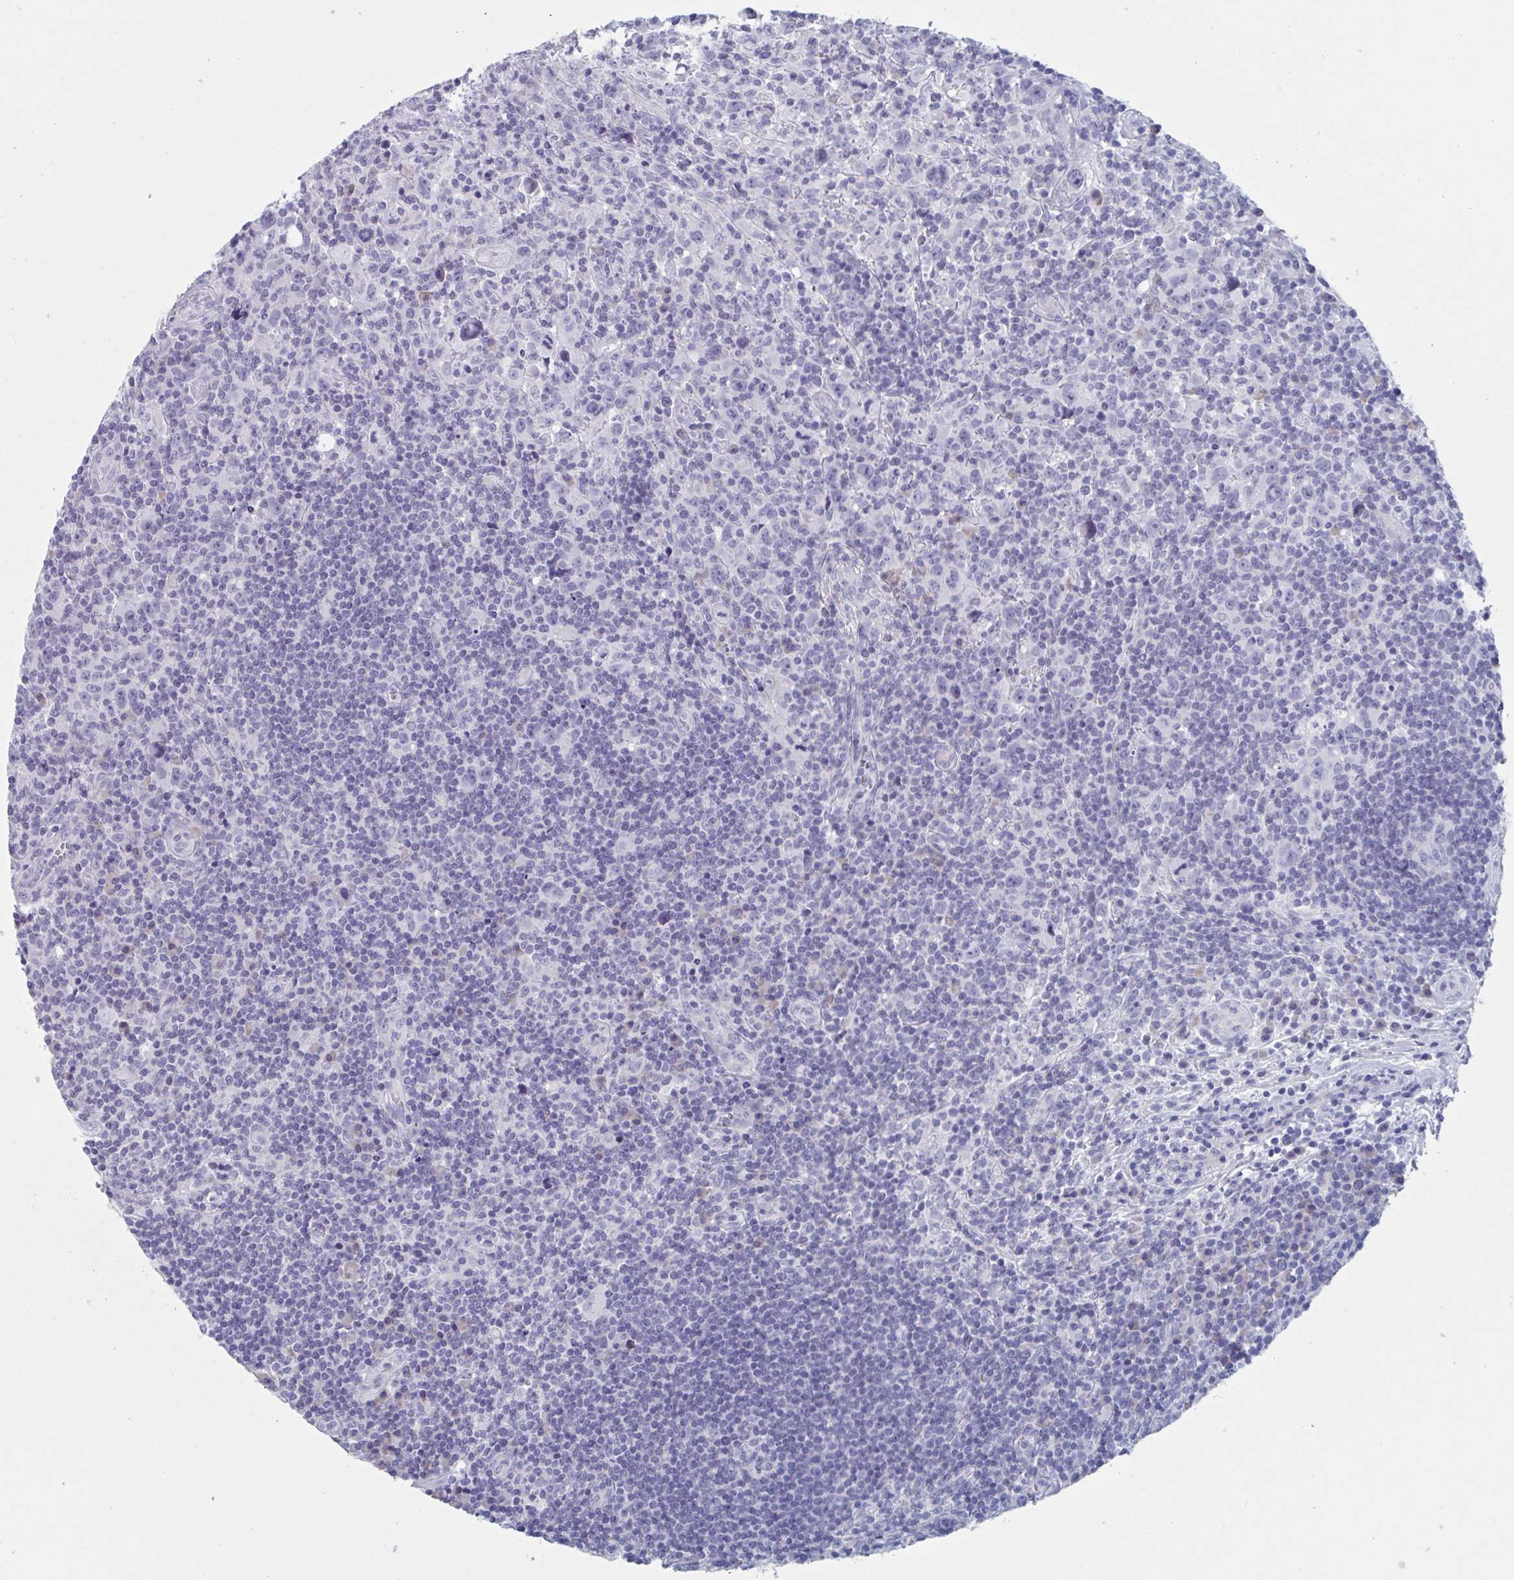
{"staining": {"intensity": "negative", "quantity": "none", "location": "none"}, "tissue": "lymphoma", "cell_type": "Tumor cells", "image_type": "cancer", "snomed": [{"axis": "morphology", "description": "Hodgkin's disease, NOS"}, {"axis": "topography", "description": "Lymph node"}], "caption": "Human Hodgkin's disease stained for a protein using immunohistochemistry reveals no staining in tumor cells.", "gene": "HSD11B2", "patient": {"sex": "female", "age": 18}}